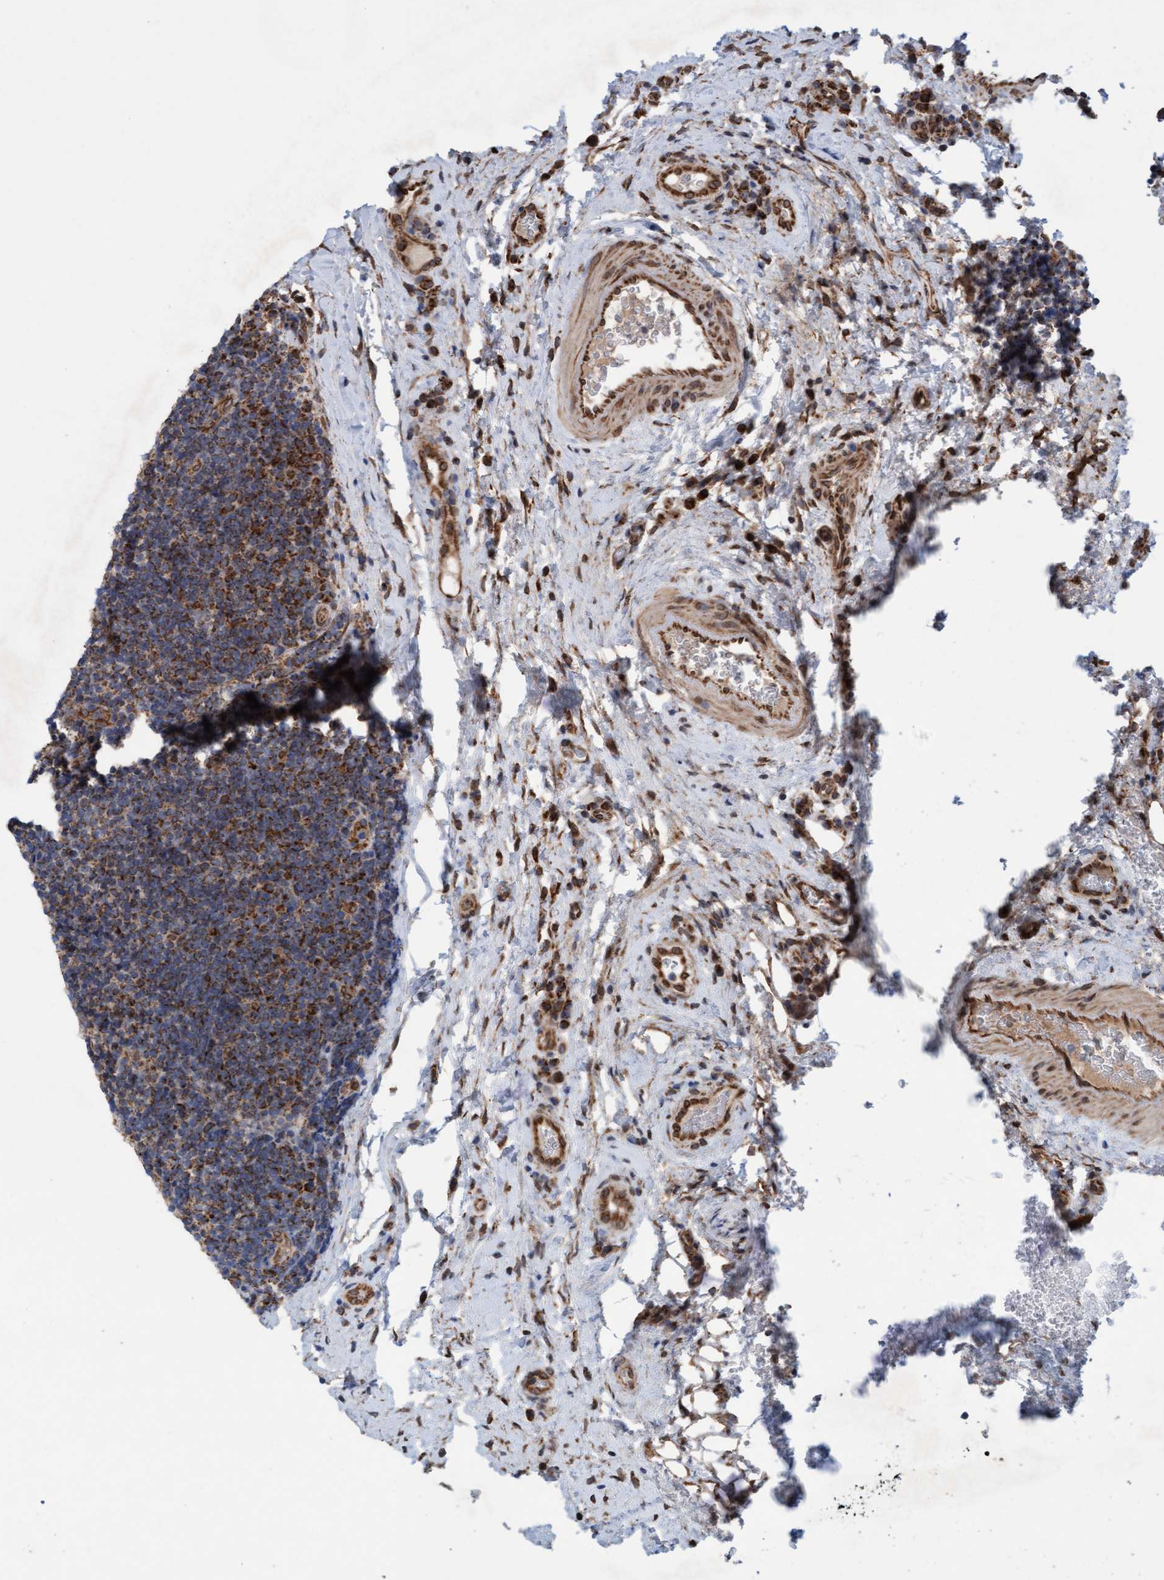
{"staining": {"intensity": "strong", "quantity": "25%-75%", "location": "cytoplasmic/membranous"}, "tissue": "lymphoma", "cell_type": "Tumor cells", "image_type": "cancer", "snomed": [{"axis": "morphology", "description": "Malignant lymphoma, non-Hodgkin's type, High grade"}, {"axis": "topography", "description": "Tonsil"}], "caption": "Protein staining of high-grade malignant lymphoma, non-Hodgkin's type tissue shows strong cytoplasmic/membranous staining in about 25%-75% of tumor cells.", "gene": "MRPS23", "patient": {"sex": "female", "age": 36}}